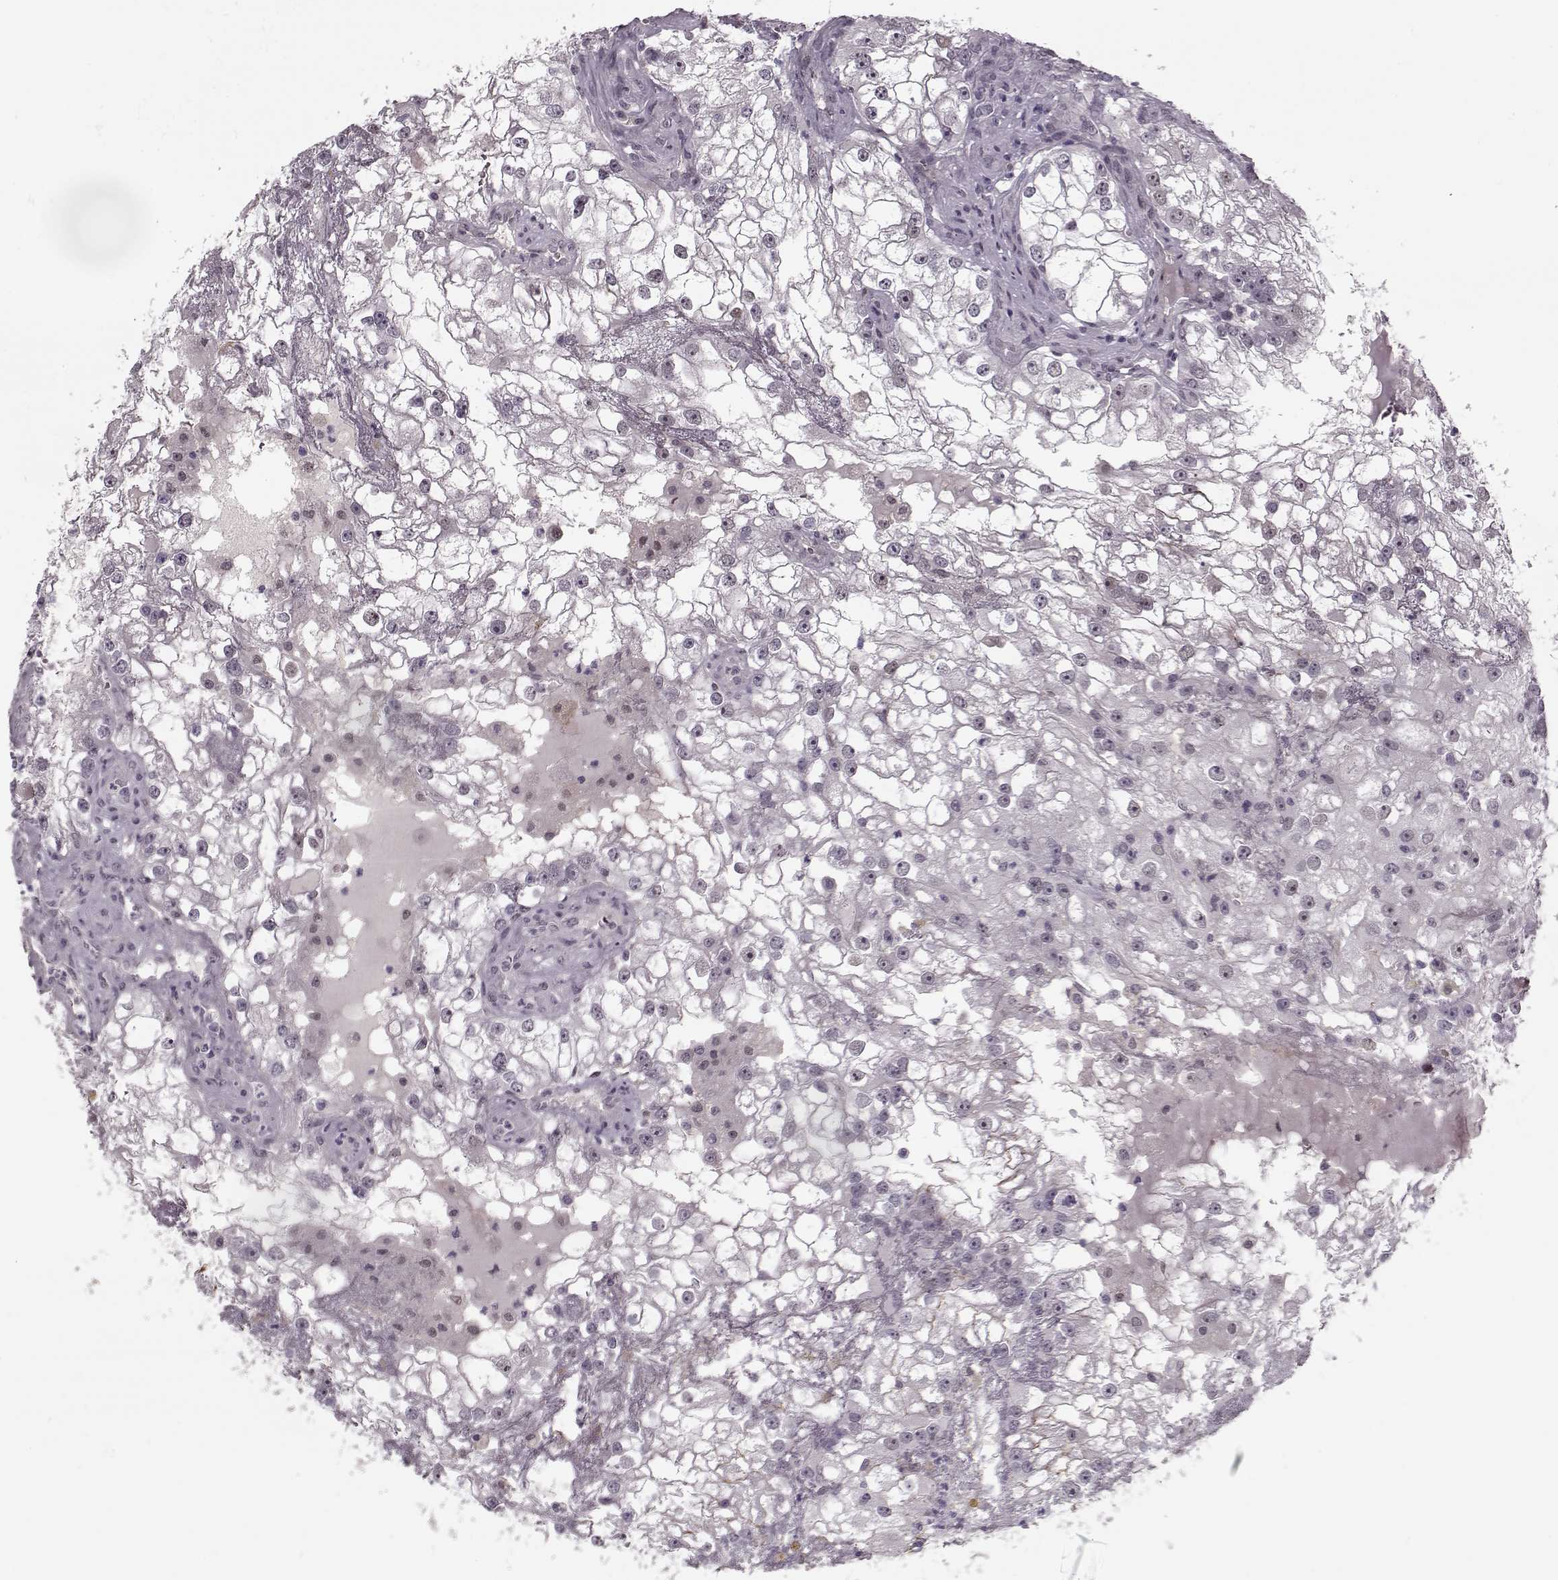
{"staining": {"intensity": "negative", "quantity": "none", "location": "none"}, "tissue": "renal cancer", "cell_type": "Tumor cells", "image_type": "cancer", "snomed": [{"axis": "morphology", "description": "Adenocarcinoma, NOS"}, {"axis": "topography", "description": "Kidney"}], "caption": "High magnification brightfield microscopy of renal cancer (adenocarcinoma) stained with DAB (brown) and counterstained with hematoxylin (blue): tumor cells show no significant positivity. (Stains: DAB (3,3'-diaminobenzidine) immunohistochemistry with hematoxylin counter stain, Microscopy: brightfield microscopy at high magnification).", "gene": "DNAI3", "patient": {"sex": "male", "age": 59}}